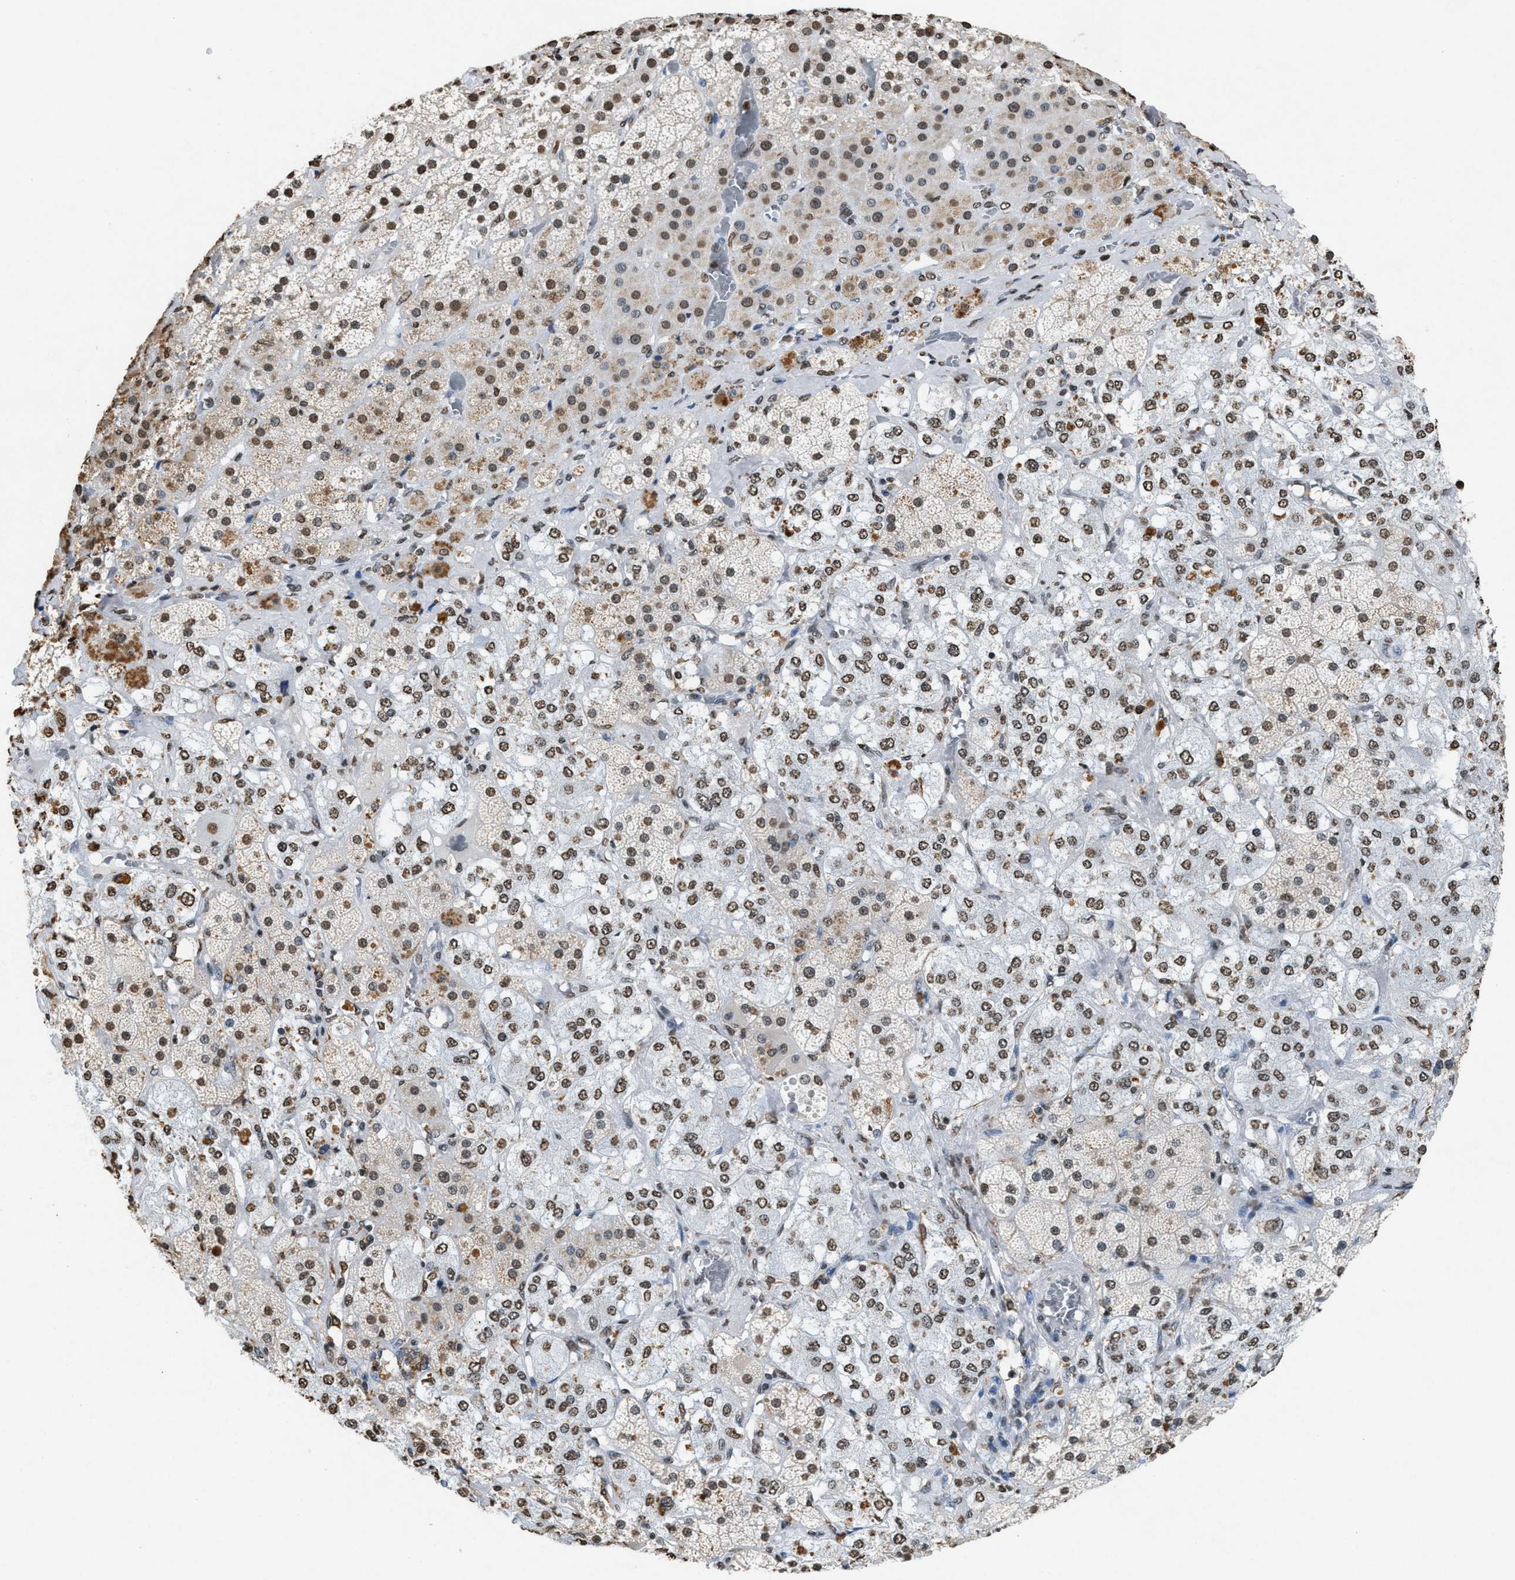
{"staining": {"intensity": "moderate", "quantity": ">75%", "location": "cytoplasmic/membranous,nuclear"}, "tissue": "adrenal gland", "cell_type": "Glandular cells", "image_type": "normal", "snomed": [{"axis": "morphology", "description": "Normal tissue, NOS"}, {"axis": "topography", "description": "Adrenal gland"}], "caption": "Glandular cells show medium levels of moderate cytoplasmic/membranous,nuclear positivity in about >75% of cells in benign adrenal gland. The protein is shown in brown color, while the nuclei are stained blue.", "gene": "NUP88", "patient": {"sex": "male", "age": 57}}